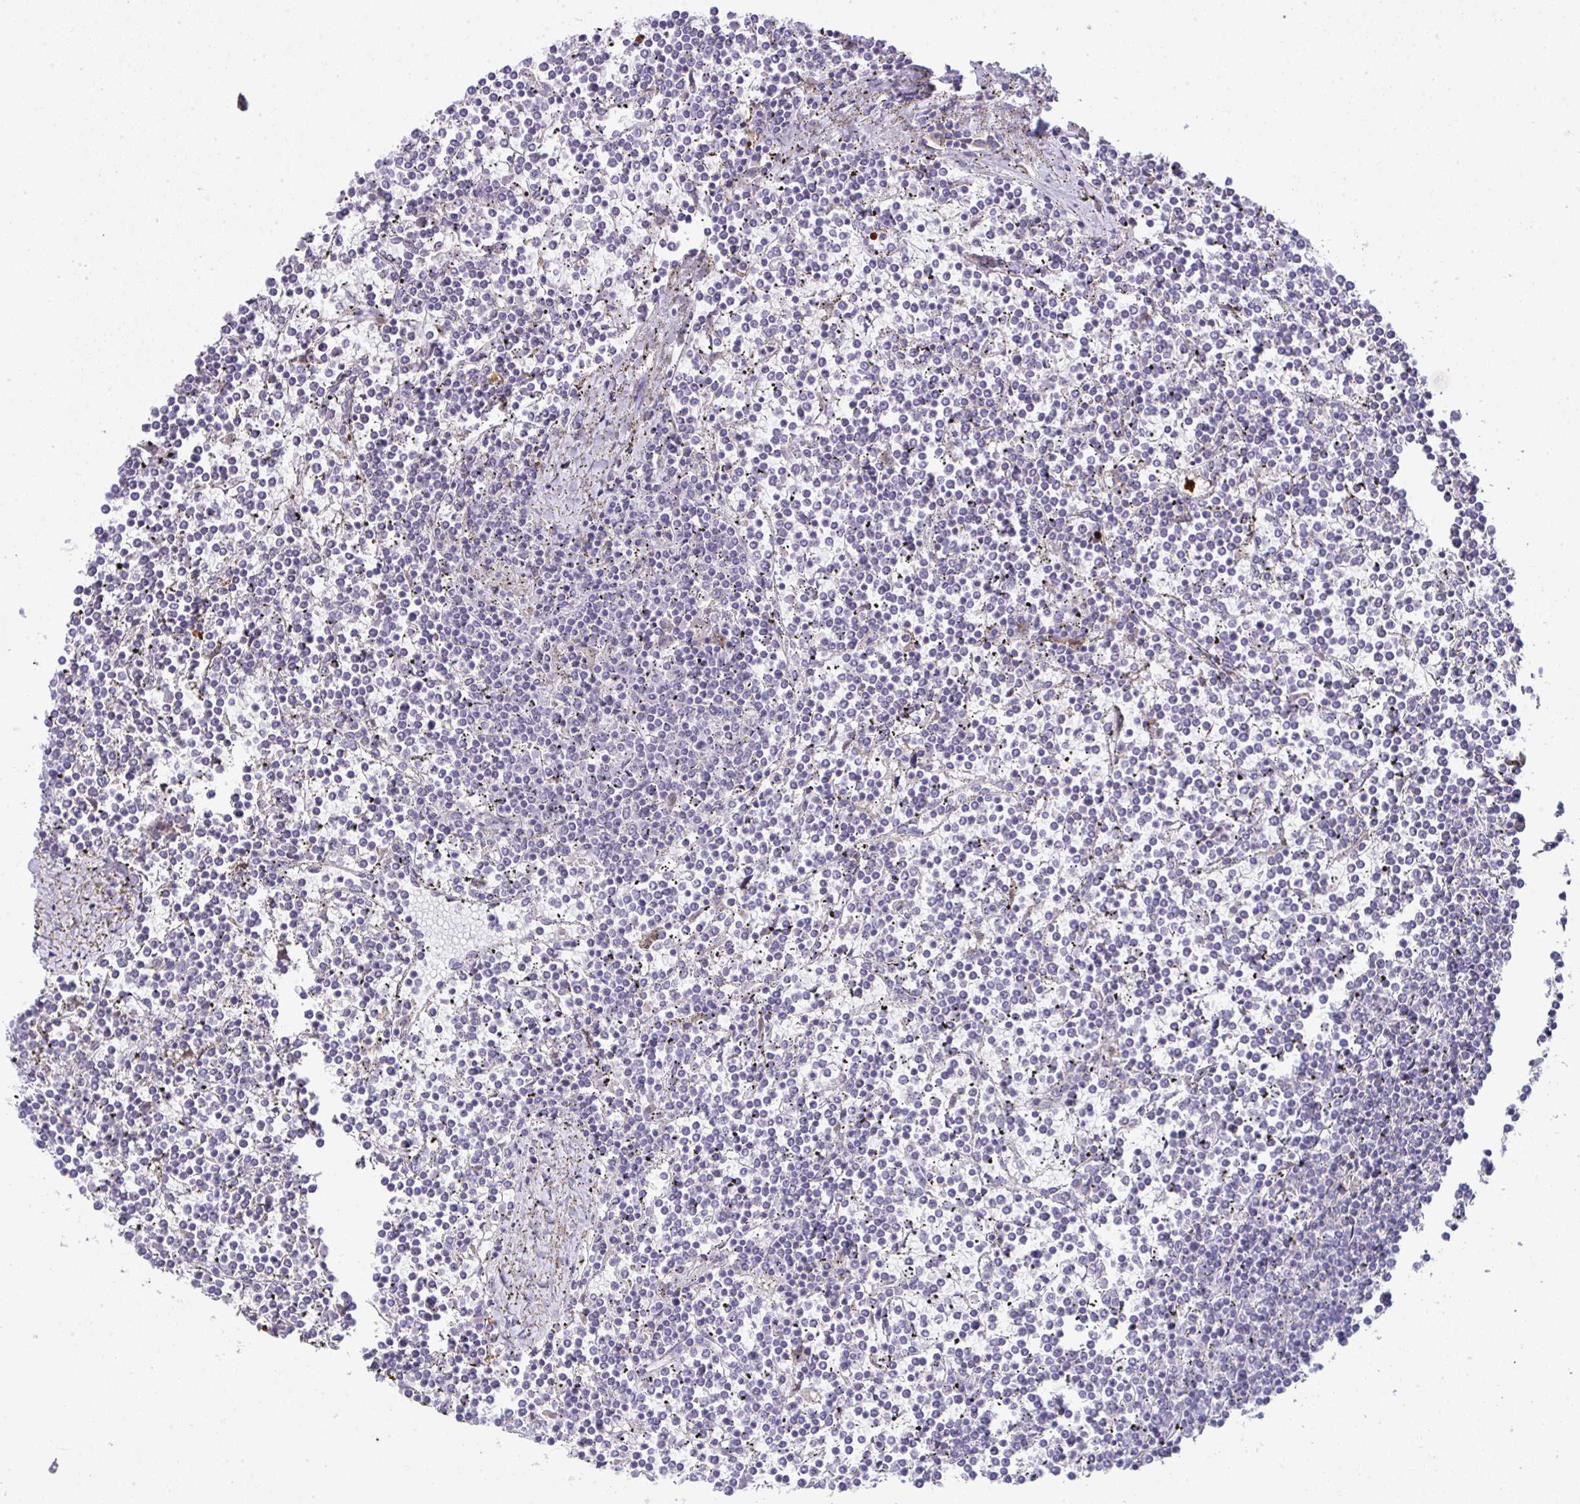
{"staining": {"intensity": "negative", "quantity": "none", "location": "none"}, "tissue": "lymphoma", "cell_type": "Tumor cells", "image_type": "cancer", "snomed": [{"axis": "morphology", "description": "Malignant lymphoma, non-Hodgkin's type, Low grade"}, {"axis": "topography", "description": "Spleen"}], "caption": "This is an IHC photomicrograph of human lymphoma. There is no positivity in tumor cells.", "gene": "GALNT16", "patient": {"sex": "female", "age": 19}}